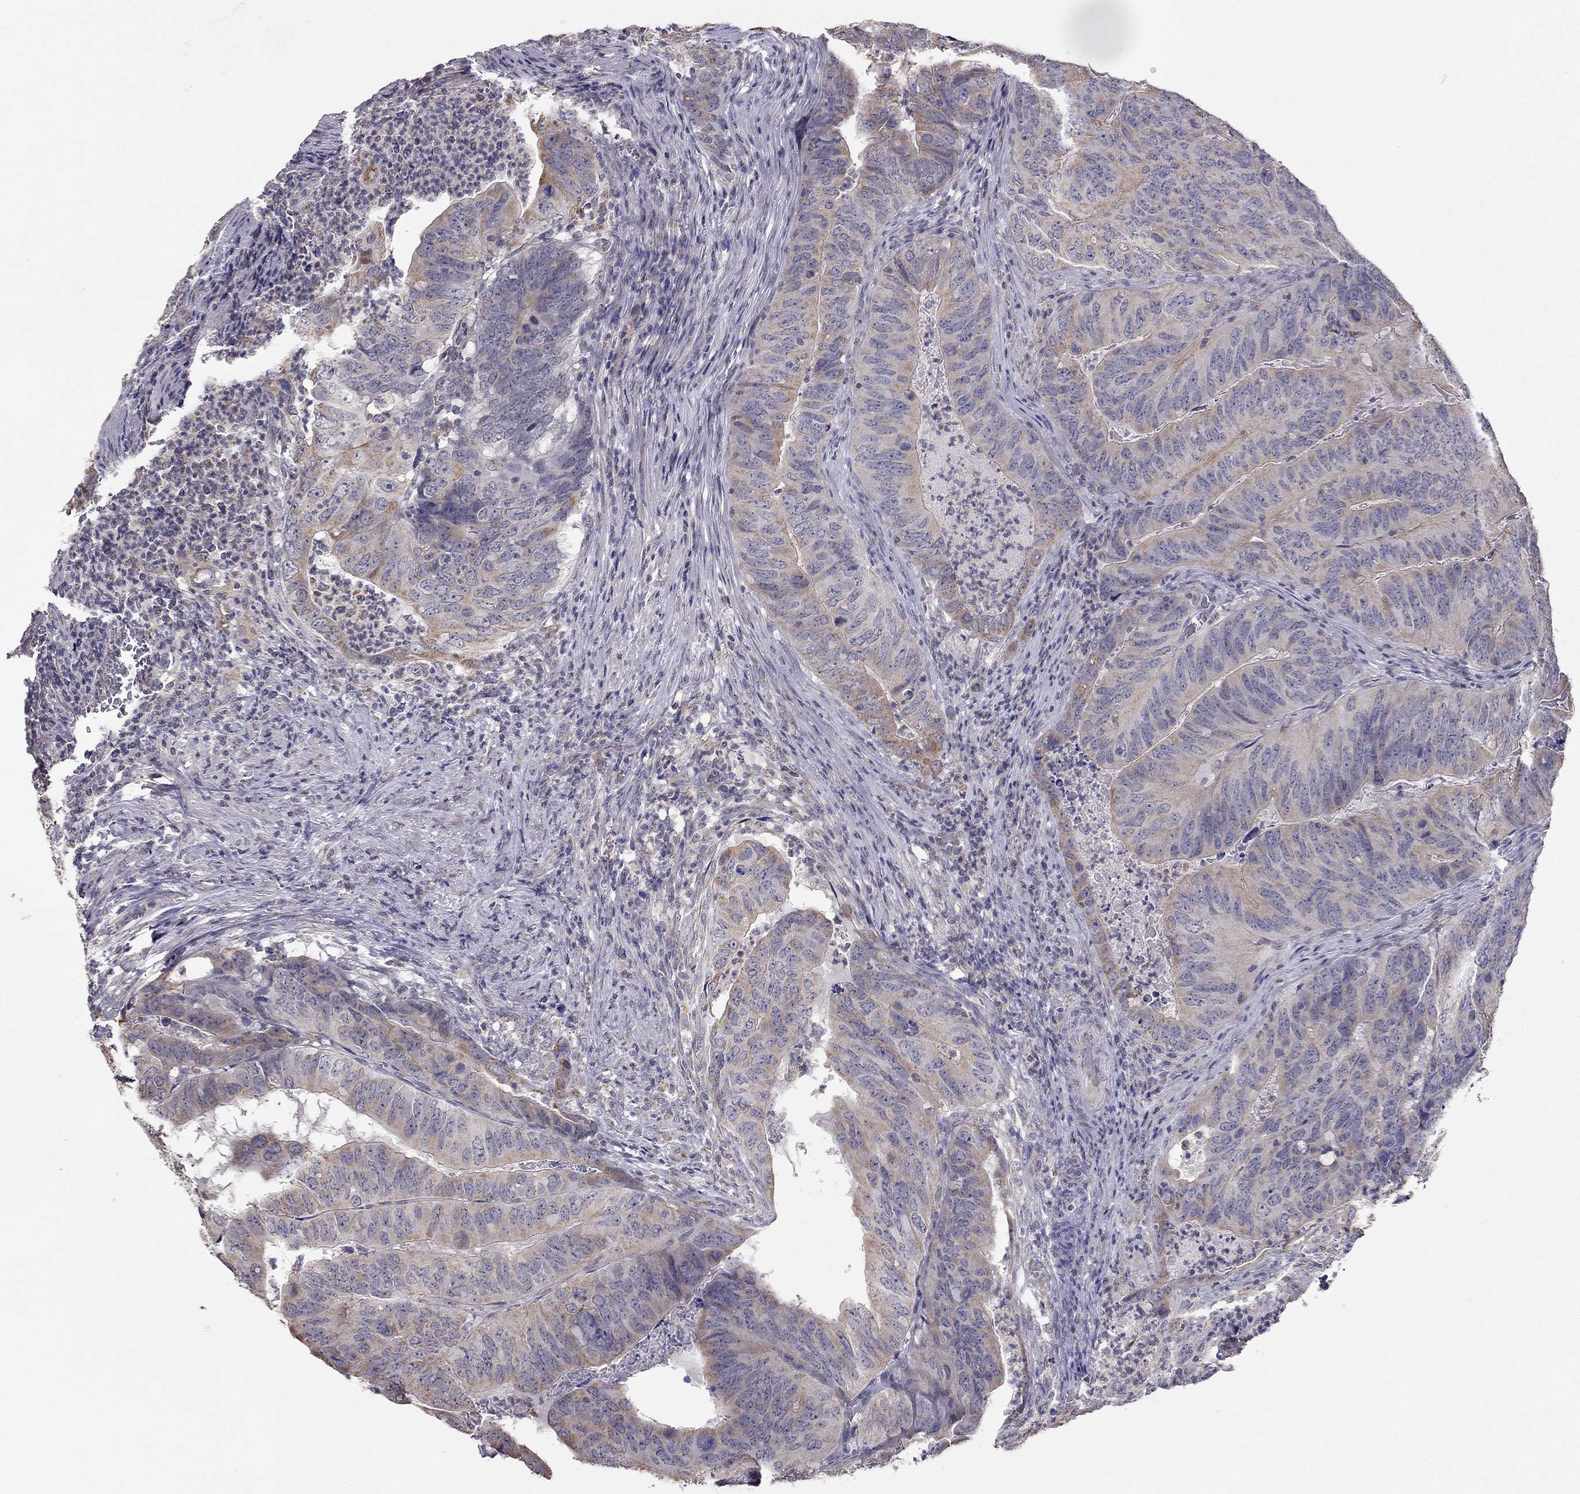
{"staining": {"intensity": "moderate", "quantity": "25%-75%", "location": "cytoplasmic/membranous"}, "tissue": "colorectal cancer", "cell_type": "Tumor cells", "image_type": "cancer", "snomed": [{"axis": "morphology", "description": "Adenocarcinoma, NOS"}, {"axis": "topography", "description": "Colon"}], "caption": "IHC staining of colorectal cancer, which displays medium levels of moderate cytoplasmic/membranous positivity in about 25%-75% of tumor cells indicating moderate cytoplasmic/membranous protein expression. The staining was performed using DAB (brown) for protein detection and nuclei were counterstained in hematoxylin (blue).", "gene": "LRIT3", "patient": {"sex": "male", "age": 79}}